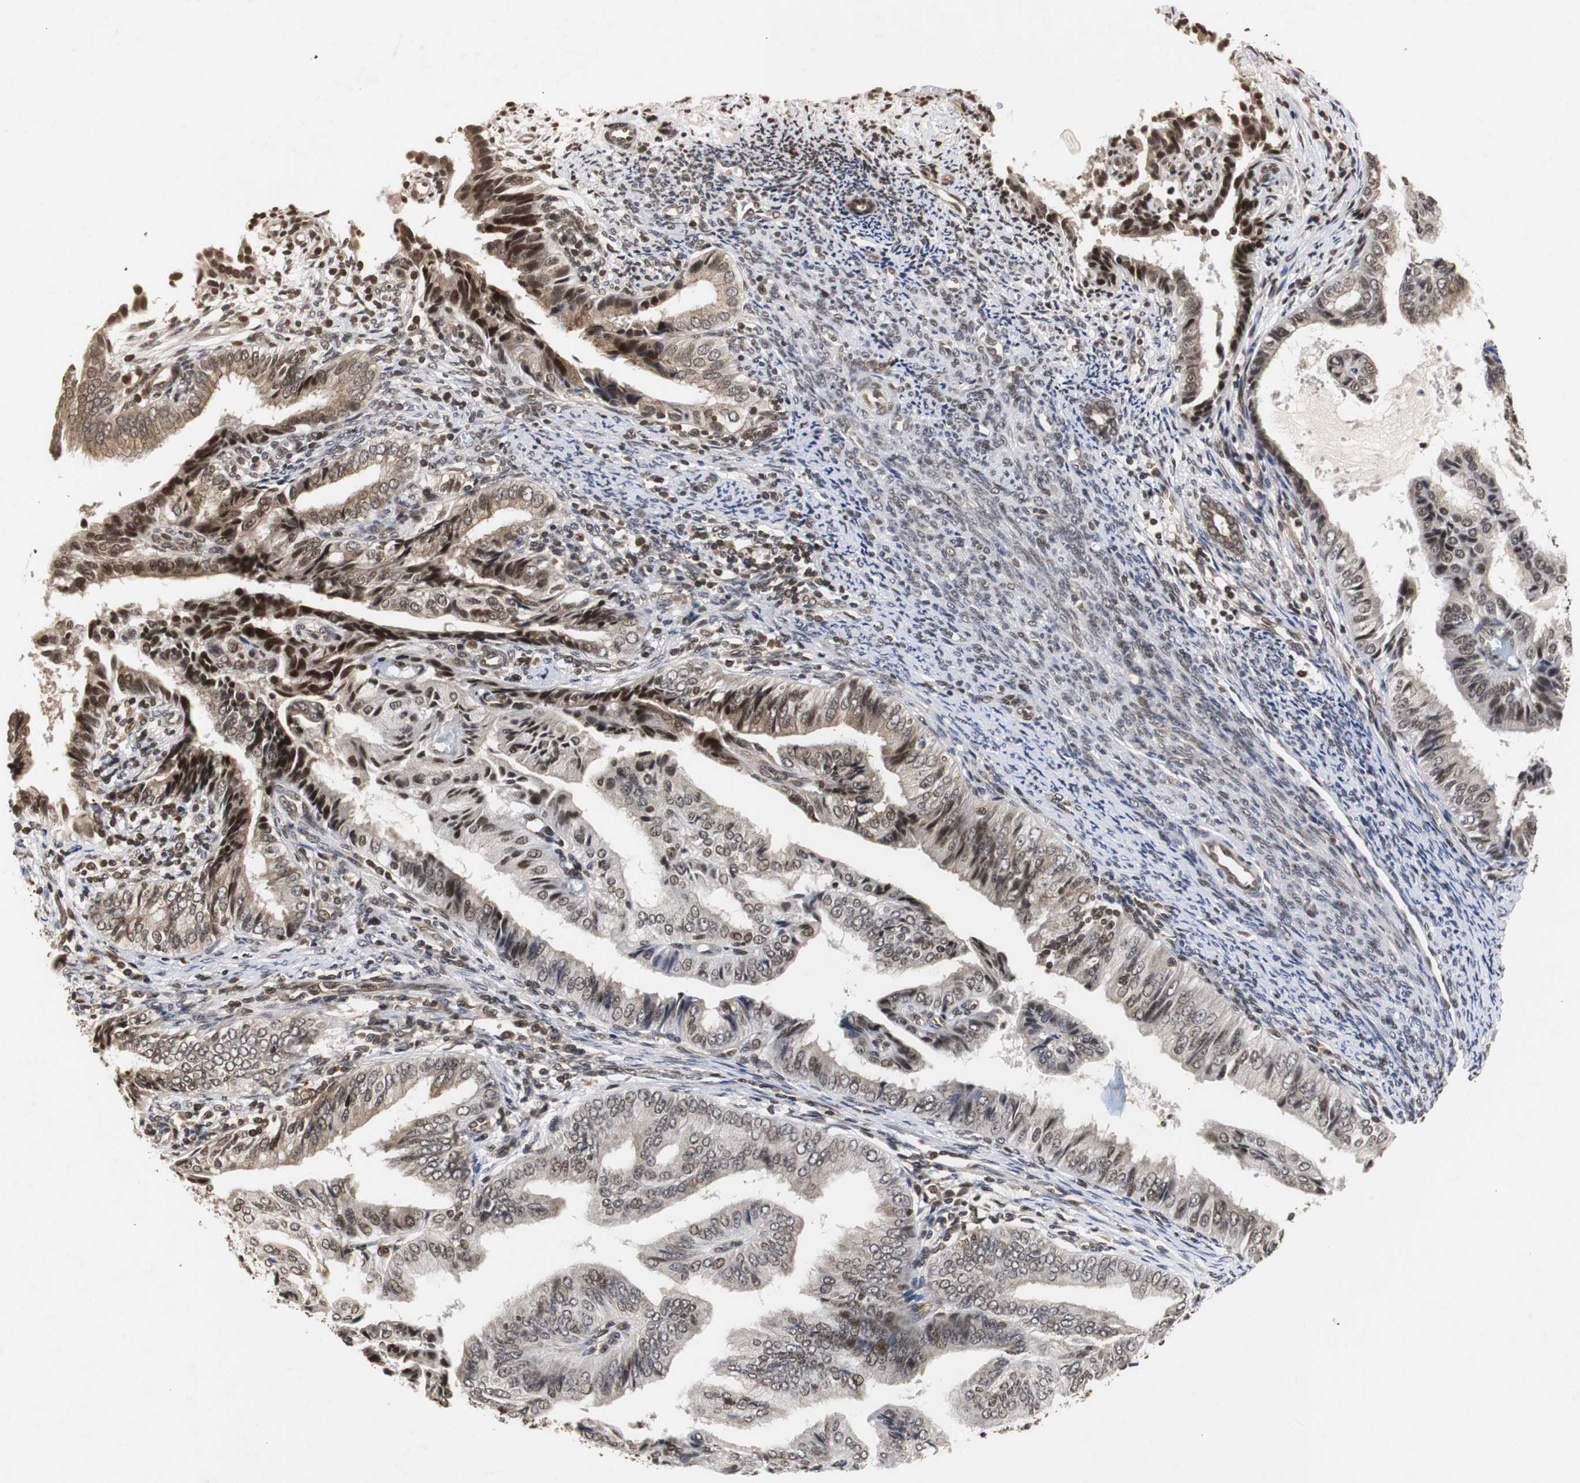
{"staining": {"intensity": "moderate", "quantity": "25%-75%", "location": "nuclear"}, "tissue": "endometrial cancer", "cell_type": "Tumor cells", "image_type": "cancer", "snomed": [{"axis": "morphology", "description": "Adenocarcinoma, NOS"}, {"axis": "topography", "description": "Endometrium"}], "caption": "Immunohistochemical staining of human adenocarcinoma (endometrial) exhibits medium levels of moderate nuclear expression in approximately 25%-75% of tumor cells.", "gene": "ZFC3H1", "patient": {"sex": "female", "age": 58}}